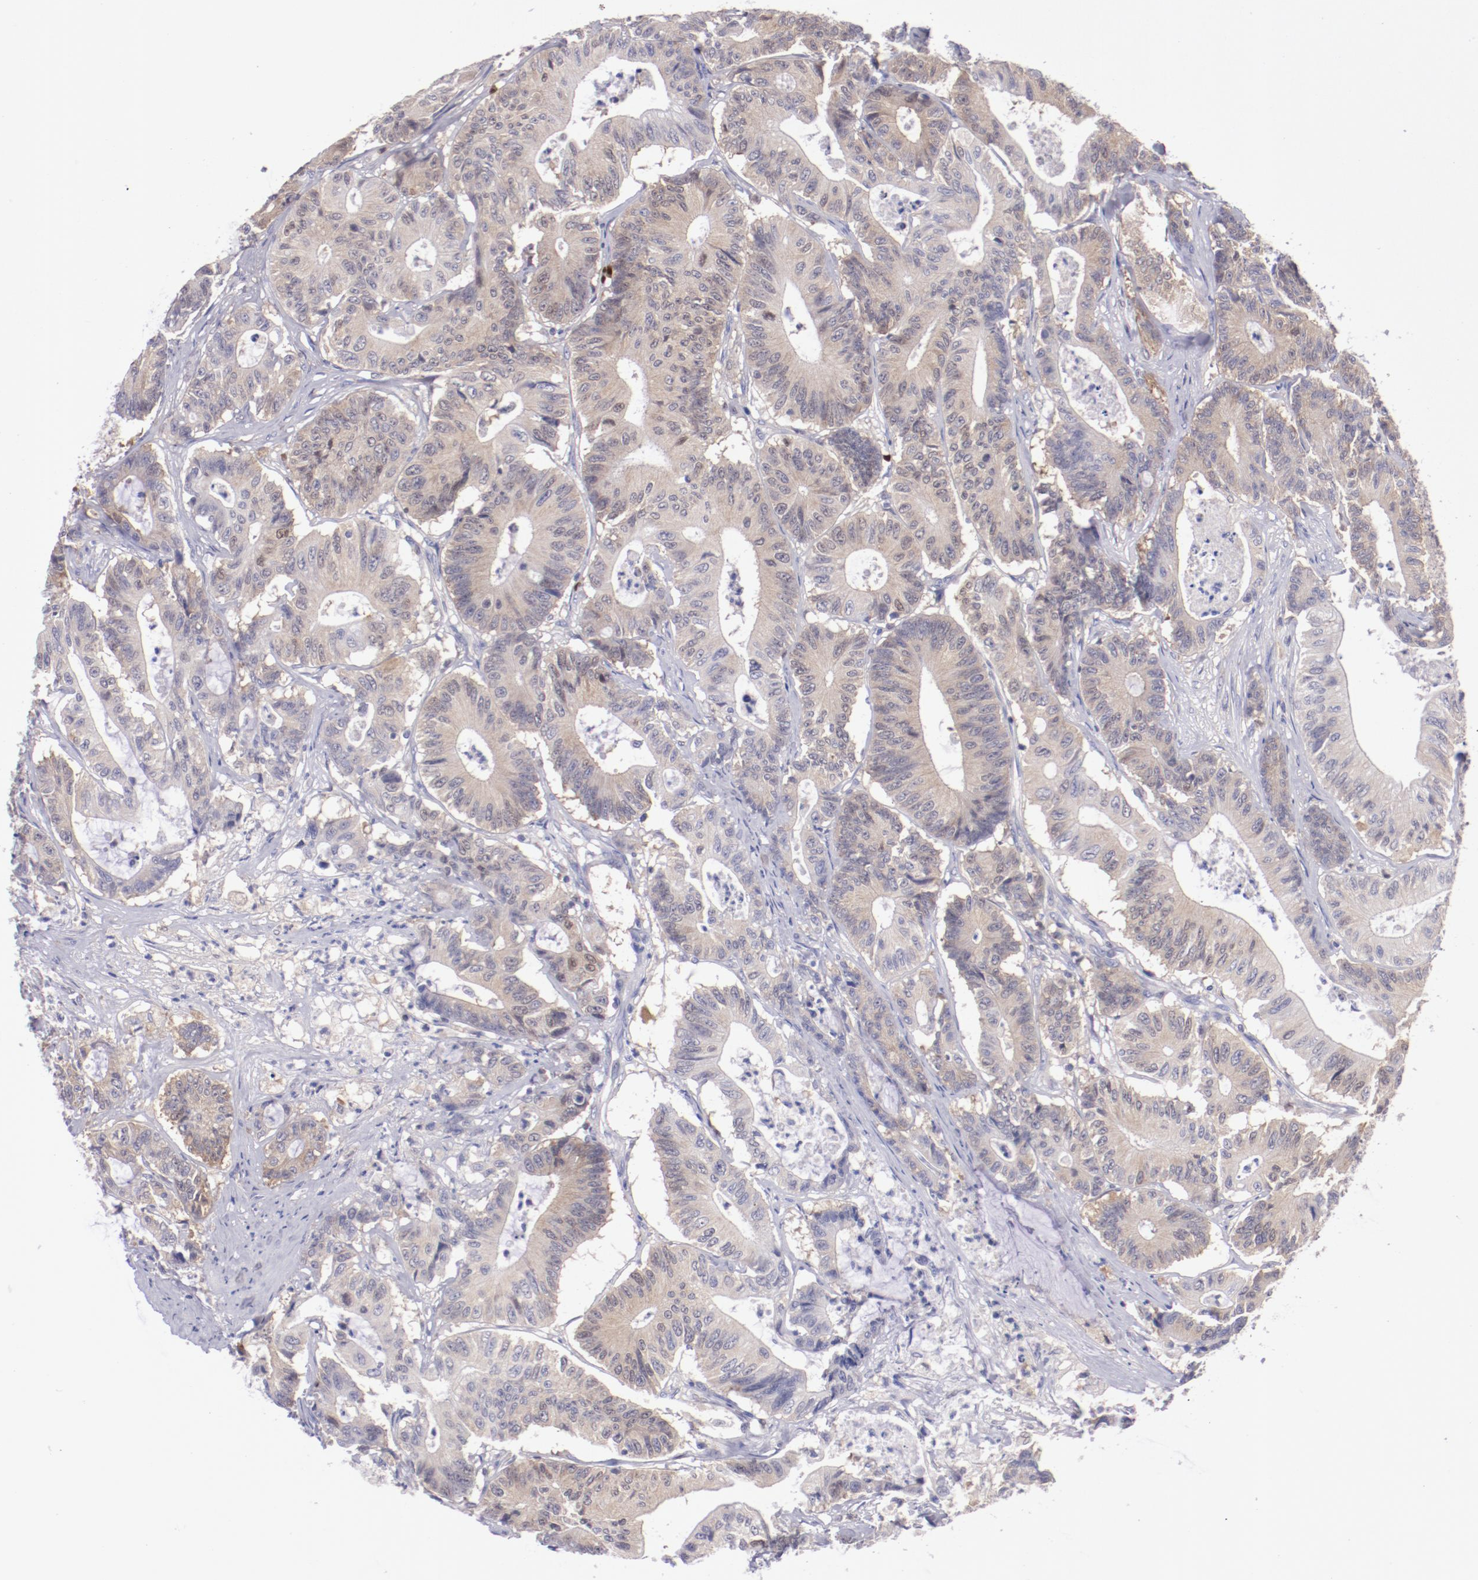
{"staining": {"intensity": "weak", "quantity": ">75%", "location": "cytoplasmic/membranous"}, "tissue": "colorectal cancer", "cell_type": "Tumor cells", "image_type": "cancer", "snomed": [{"axis": "morphology", "description": "Adenocarcinoma, NOS"}, {"axis": "topography", "description": "Colon"}], "caption": "A brown stain highlights weak cytoplasmic/membranous staining of a protein in human colorectal cancer (adenocarcinoma) tumor cells.", "gene": "IRF8", "patient": {"sex": "female", "age": 84}}